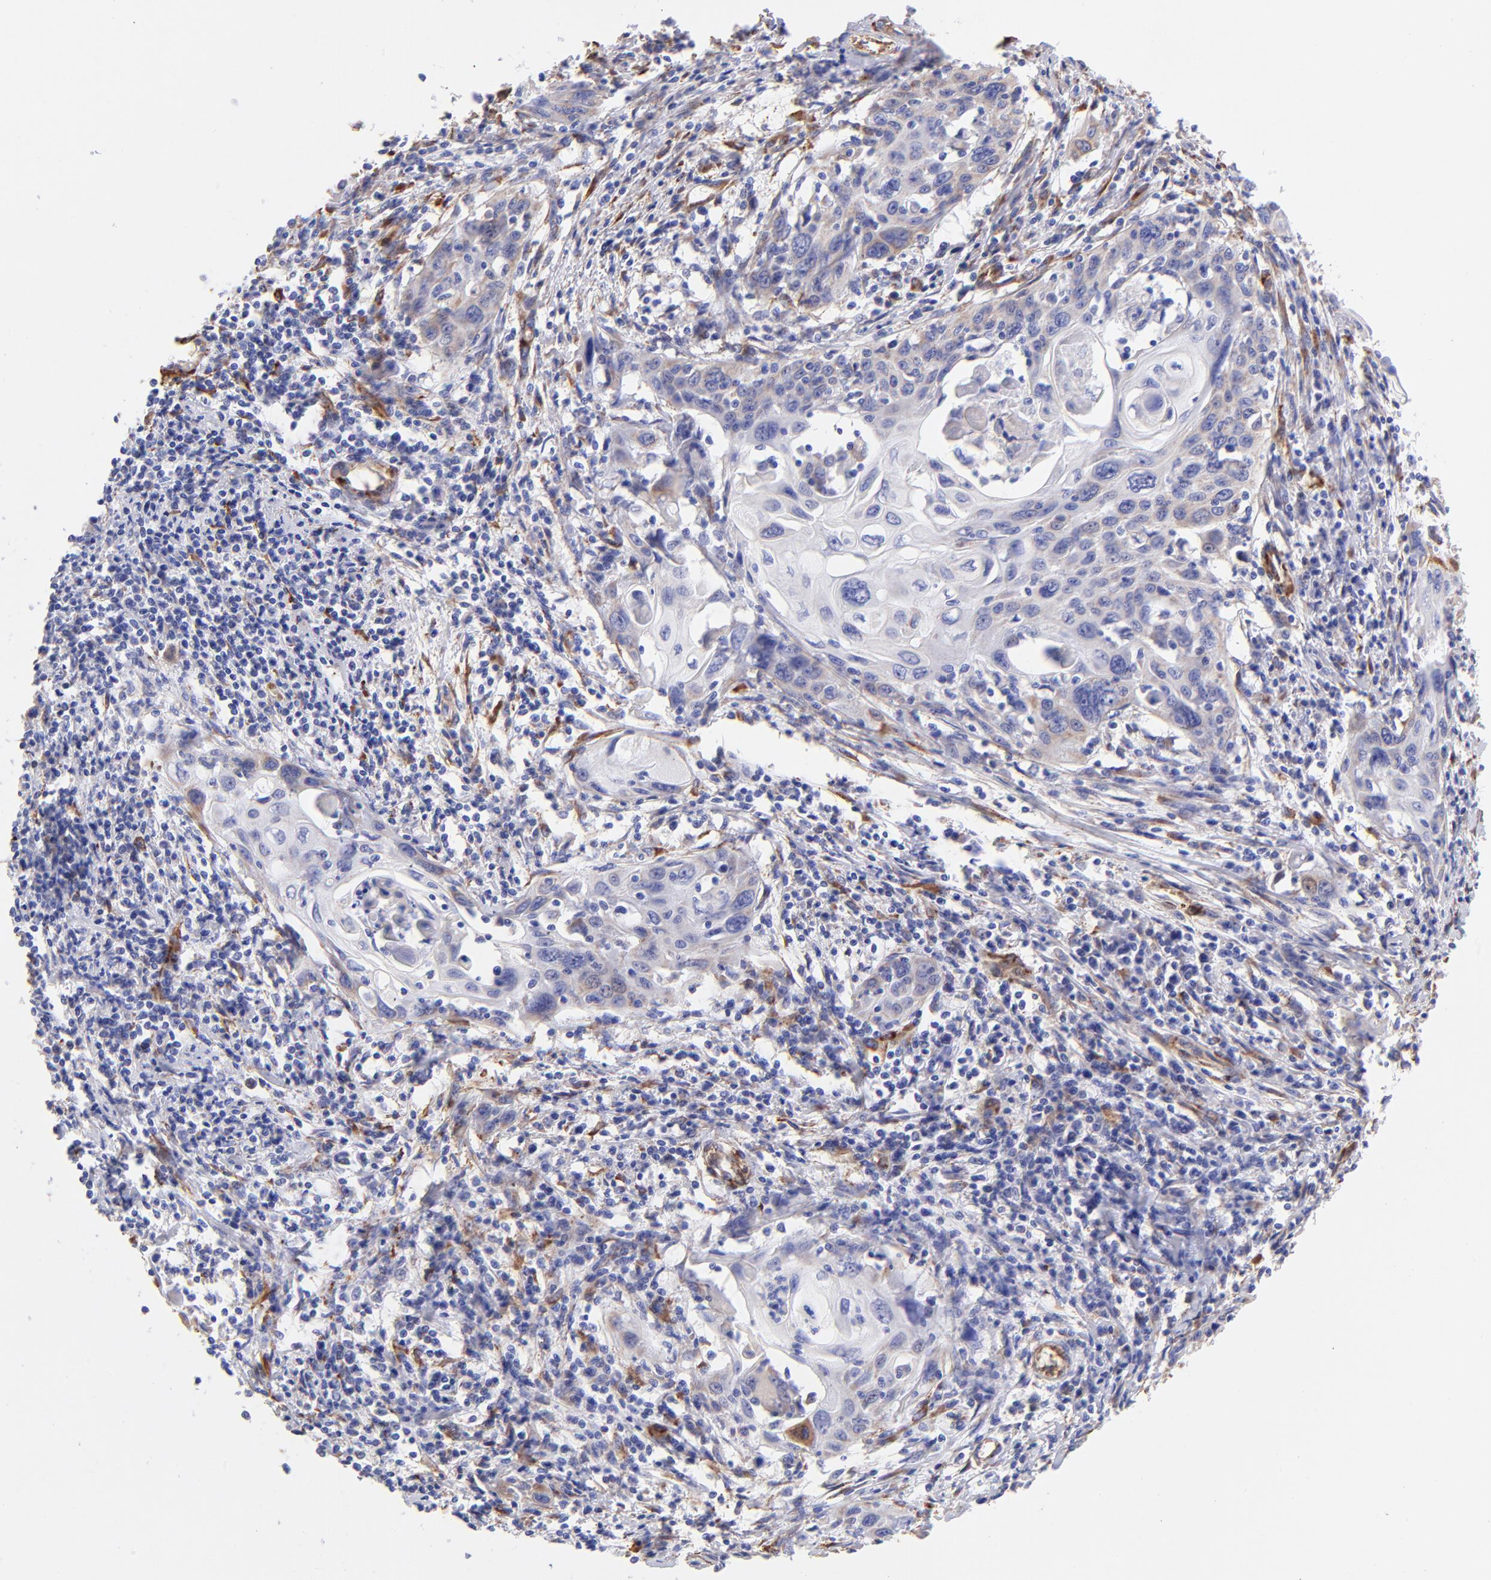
{"staining": {"intensity": "moderate", "quantity": "<25%", "location": "cytoplasmic/membranous"}, "tissue": "cervical cancer", "cell_type": "Tumor cells", "image_type": "cancer", "snomed": [{"axis": "morphology", "description": "Squamous cell carcinoma, NOS"}, {"axis": "topography", "description": "Cervix"}], "caption": "This is a photomicrograph of immunohistochemistry staining of cervical cancer (squamous cell carcinoma), which shows moderate staining in the cytoplasmic/membranous of tumor cells.", "gene": "SPARC", "patient": {"sex": "female", "age": 54}}